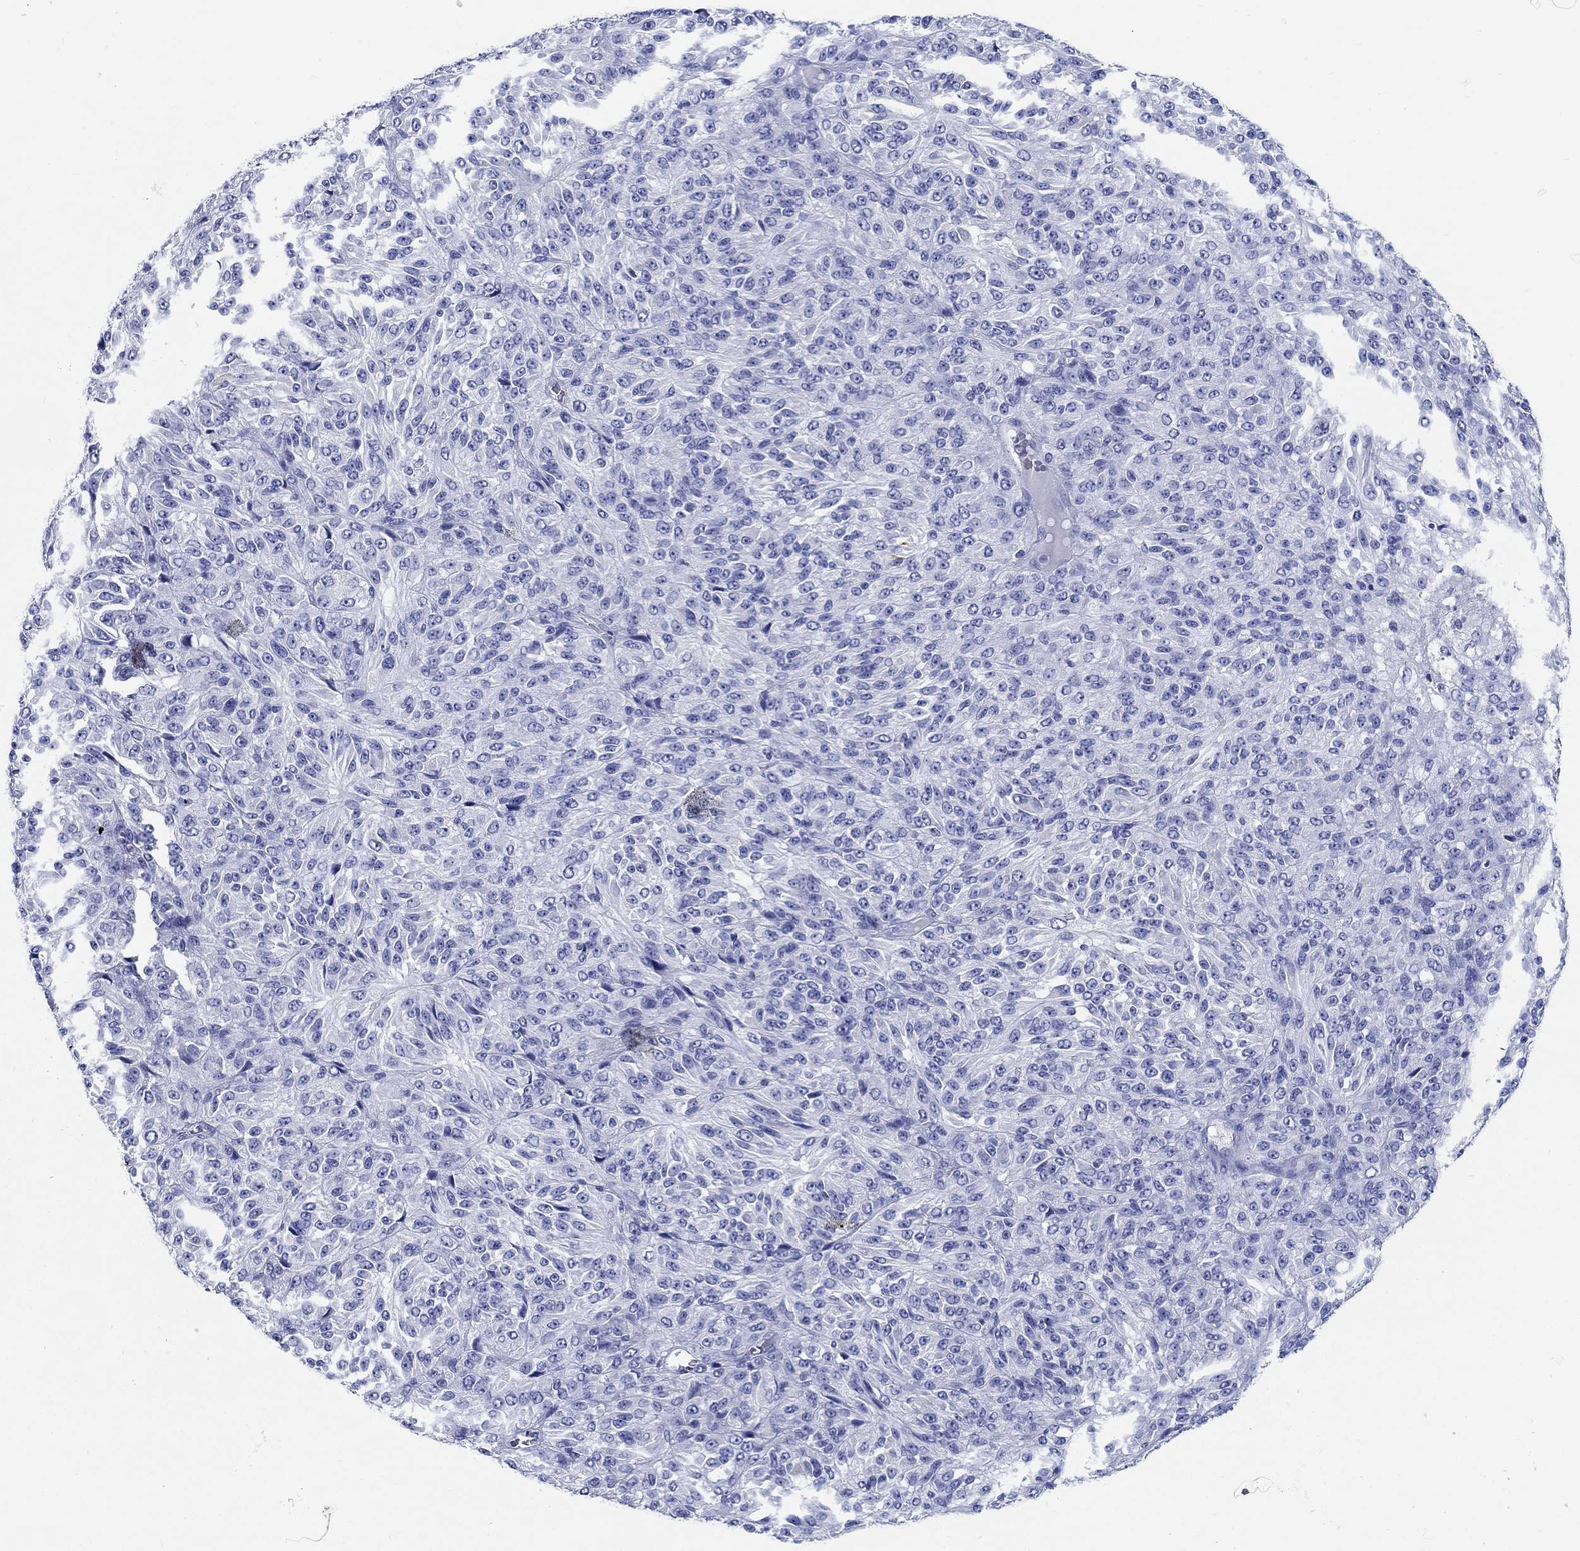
{"staining": {"intensity": "negative", "quantity": "none", "location": "none"}, "tissue": "melanoma", "cell_type": "Tumor cells", "image_type": "cancer", "snomed": [{"axis": "morphology", "description": "Malignant melanoma, Metastatic site"}, {"axis": "topography", "description": "Brain"}], "caption": "A photomicrograph of human malignant melanoma (metastatic site) is negative for staining in tumor cells. The staining was performed using DAB (3,3'-diaminobenzidine) to visualize the protein expression in brown, while the nuclei were stained in blue with hematoxylin (Magnification: 20x).", "gene": "FBXO2", "patient": {"sex": "female", "age": 56}}